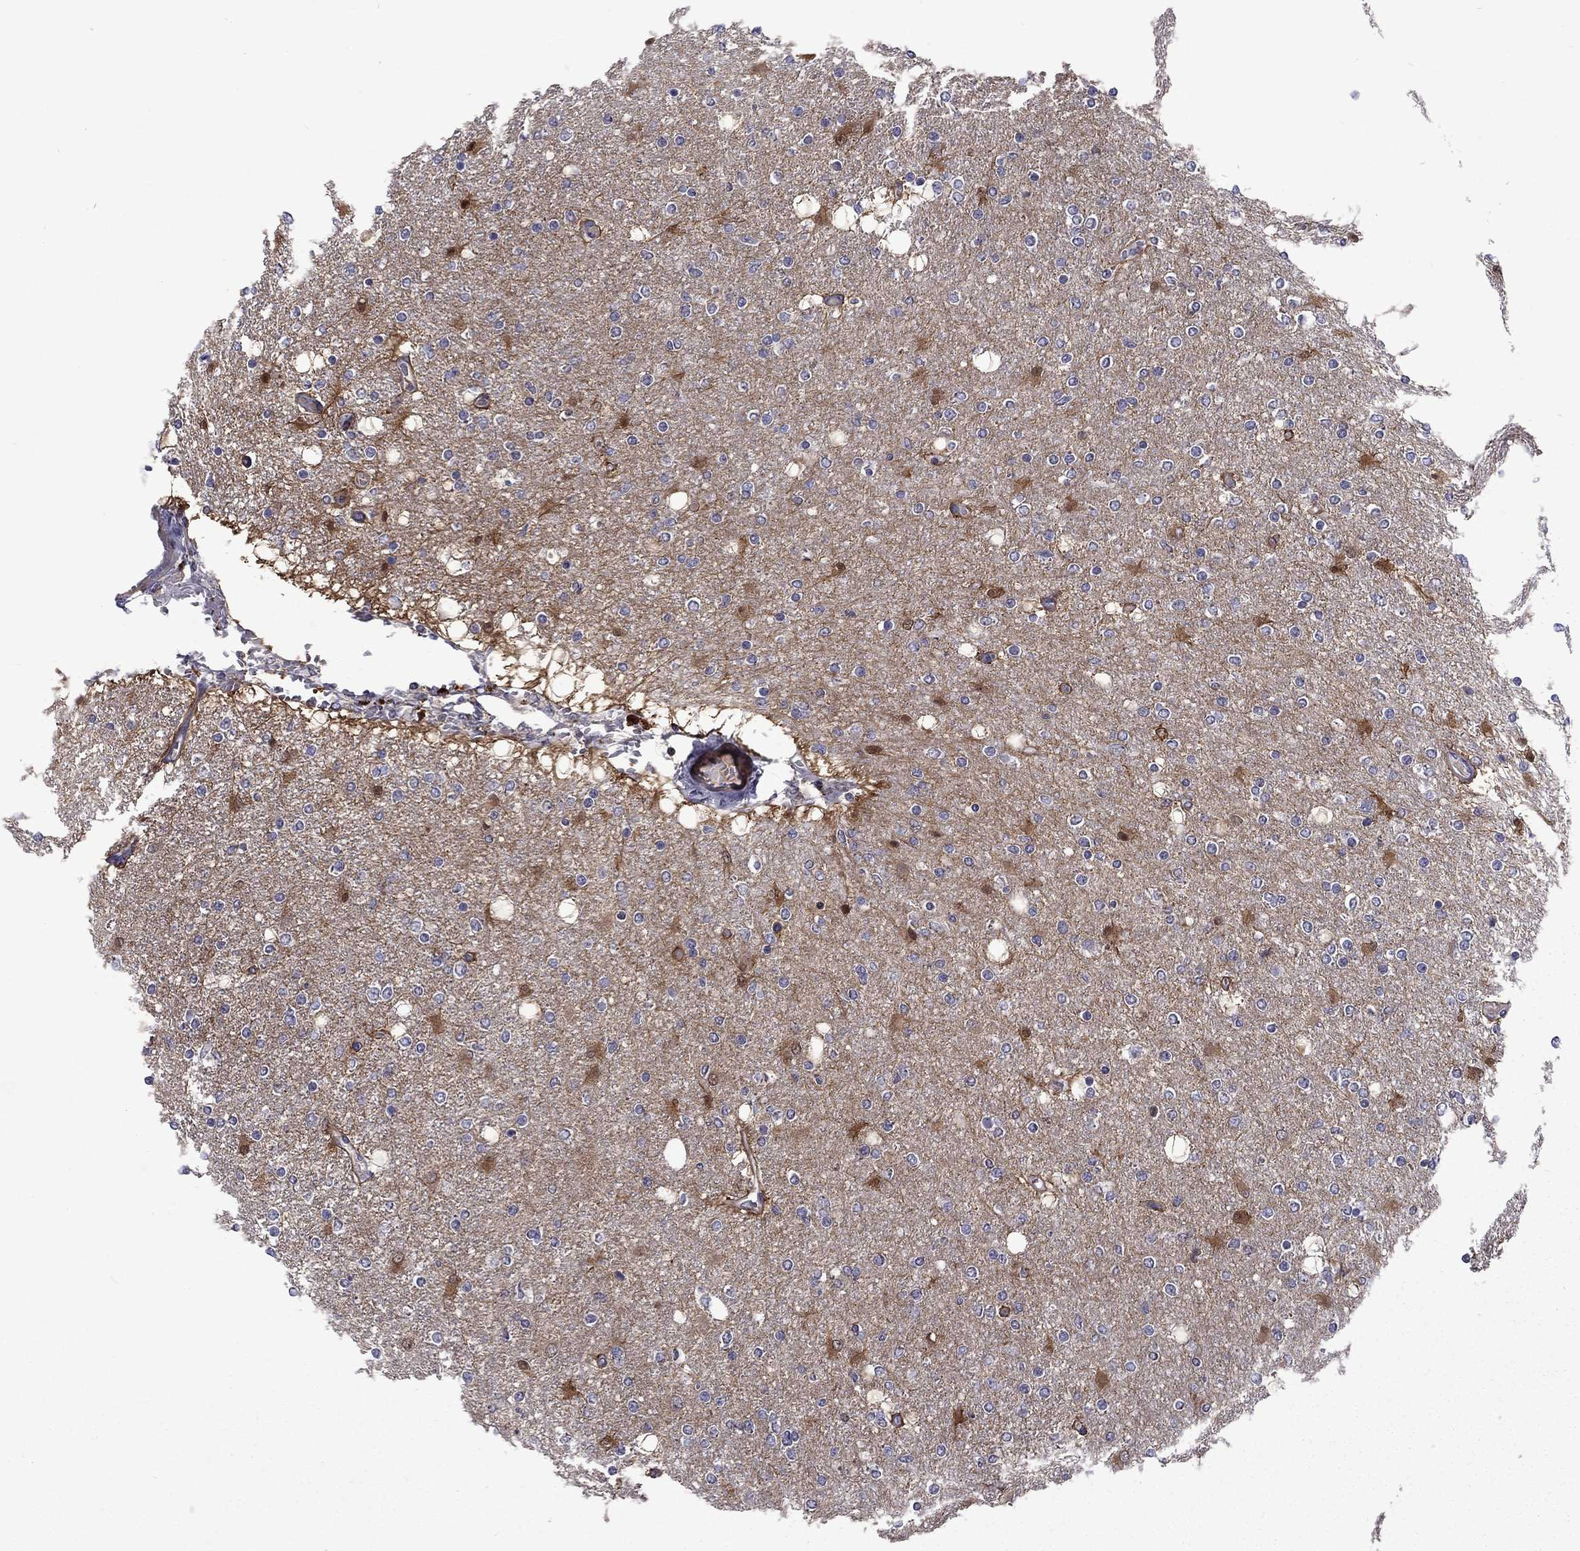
{"staining": {"intensity": "negative", "quantity": "none", "location": "none"}, "tissue": "glioma", "cell_type": "Tumor cells", "image_type": "cancer", "snomed": [{"axis": "morphology", "description": "Glioma, malignant, High grade"}, {"axis": "topography", "description": "Cerebral cortex"}], "caption": "Immunohistochemistry histopathology image of malignant high-grade glioma stained for a protein (brown), which shows no positivity in tumor cells.", "gene": "SNTA1", "patient": {"sex": "male", "age": 70}}